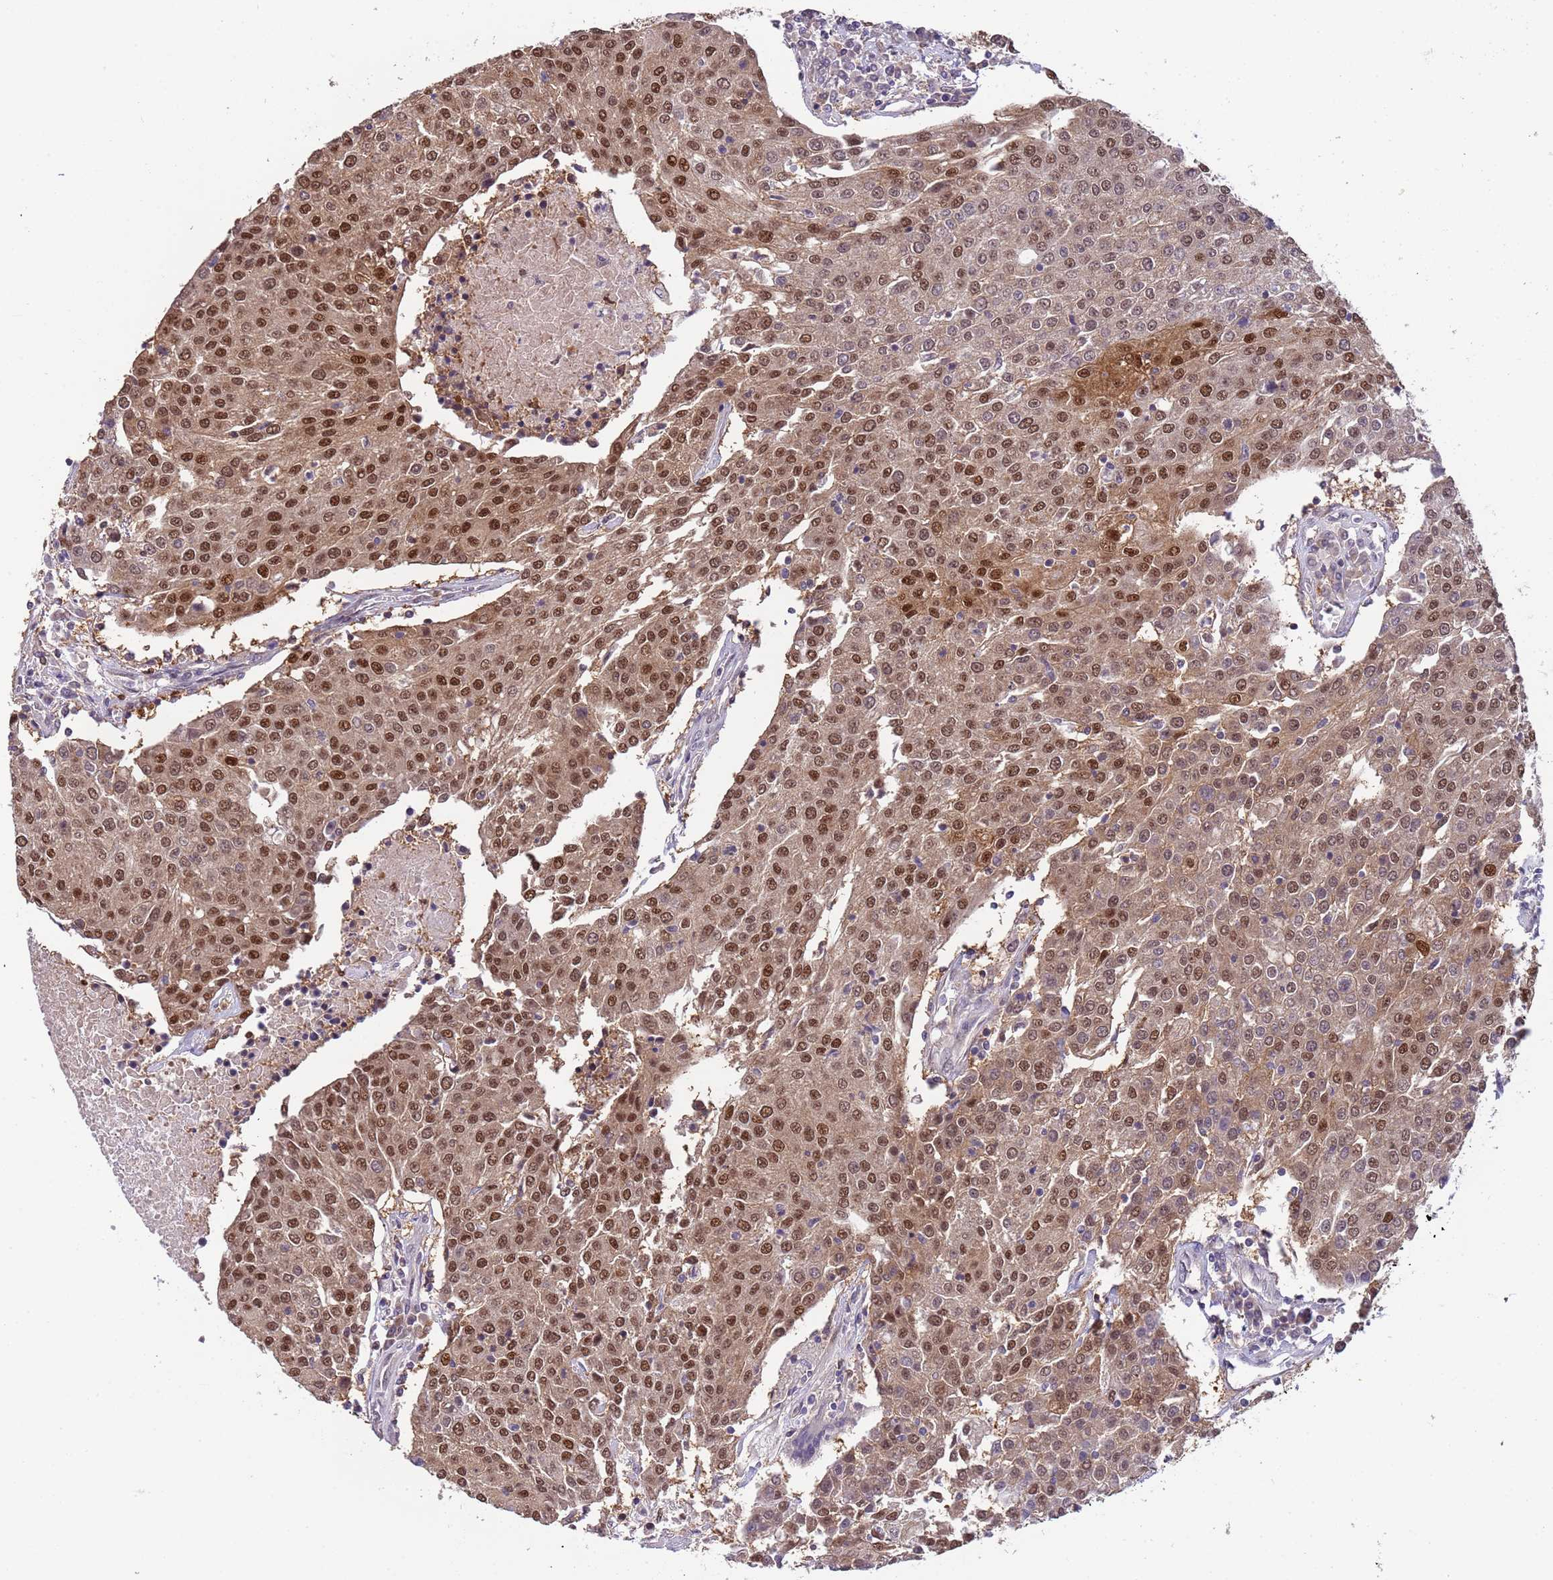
{"staining": {"intensity": "moderate", "quantity": ">75%", "location": "nuclear"}, "tissue": "urothelial cancer", "cell_type": "Tumor cells", "image_type": "cancer", "snomed": [{"axis": "morphology", "description": "Urothelial carcinoma, High grade"}, {"axis": "topography", "description": "Urinary bladder"}], "caption": "A brown stain labels moderate nuclear positivity of a protein in urothelial cancer tumor cells.", "gene": "ZBTB5", "patient": {"sex": "female", "age": 85}}